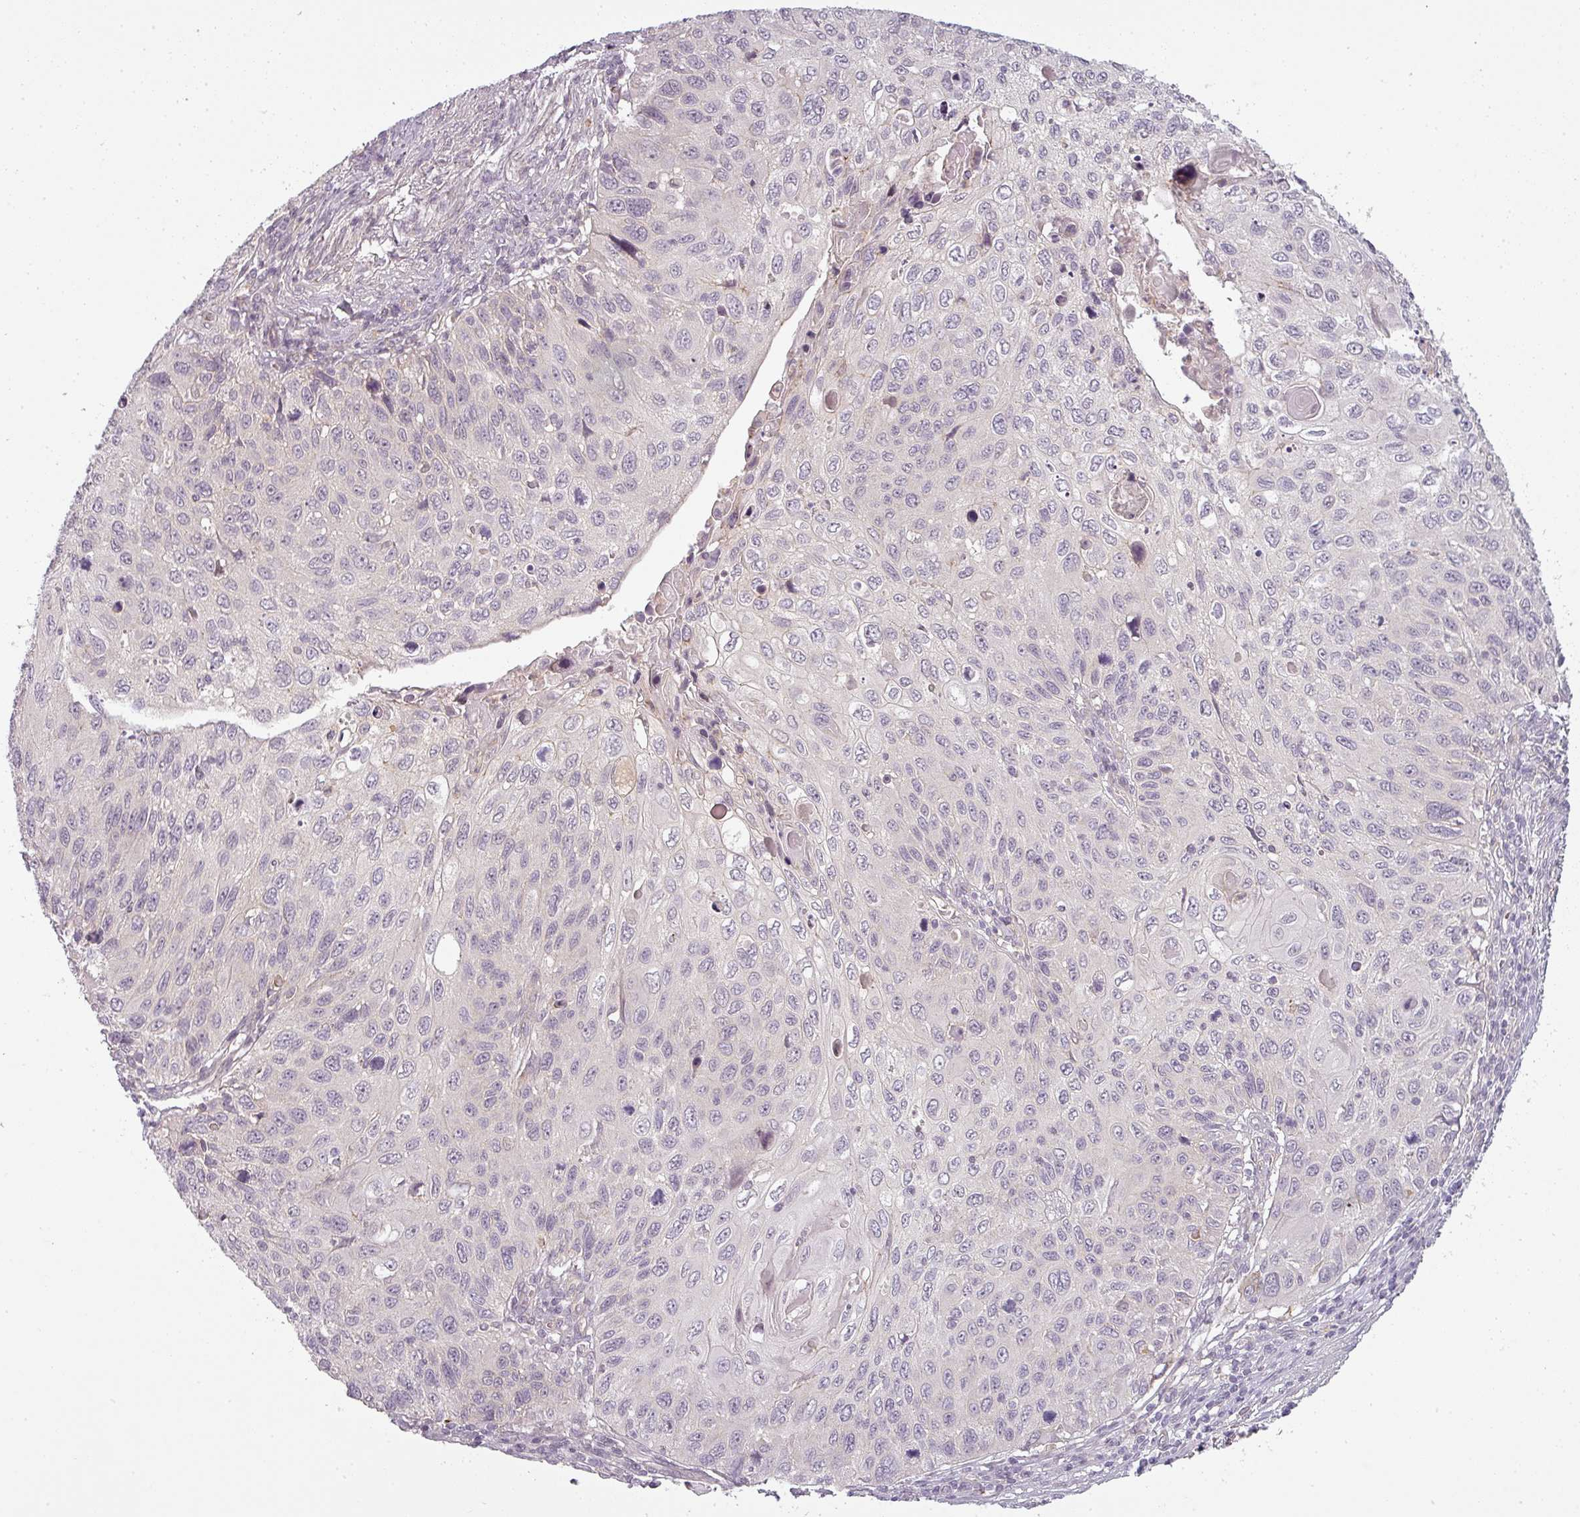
{"staining": {"intensity": "negative", "quantity": "none", "location": "none"}, "tissue": "cervical cancer", "cell_type": "Tumor cells", "image_type": "cancer", "snomed": [{"axis": "morphology", "description": "Squamous cell carcinoma, NOS"}, {"axis": "topography", "description": "Cervix"}], "caption": "IHC of cervical squamous cell carcinoma reveals no expression in tumor cells. (DAB (3,3'-diaminobenzidine) IHC visualized using brightfield microscopy, high magnification).", "gene": "SLC16A9", "patient": {"sex": "female", "age": 70}}